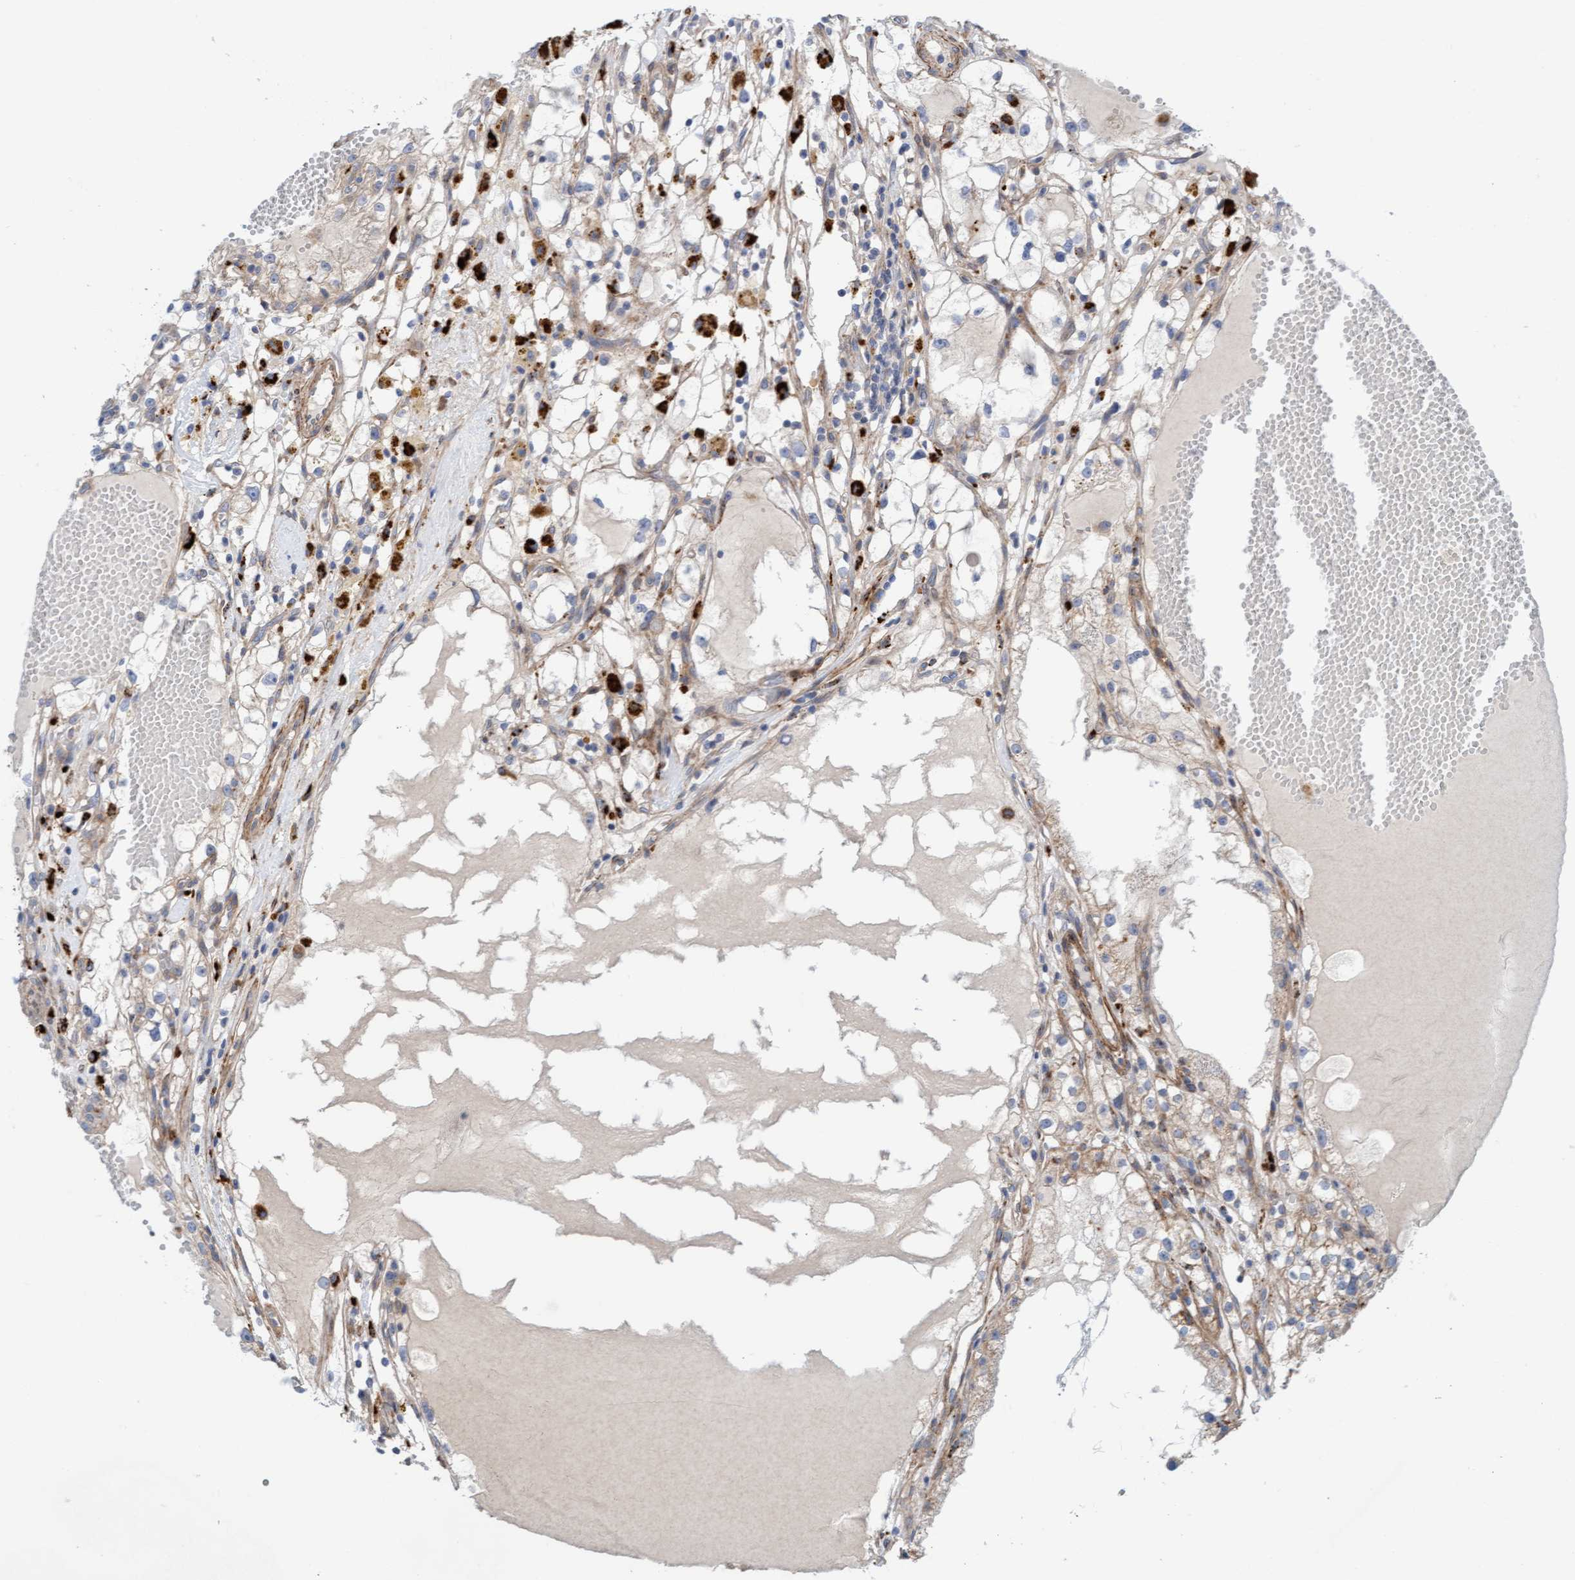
{"staining": {"intensity": "weak", "quantity": "<25%", "location": "cytoplasmic/membranous"}, "tissue": "renal cancer", "cell_type": "Tumor cells", "image_type": "cancer", "snomed": [{"axis": "morphology", "description": "Adenocarcinoma, NOS"}, {"axis": "topography", "description": "Kidney"}], "caption": "Immunohistochemistry image of renal adenocarcinoma stained for a protein (brown), which exhibits no staining in tumor cells.", "gene": "CDK5RAP3", "patient": {"sex": "male", "age": 56}}